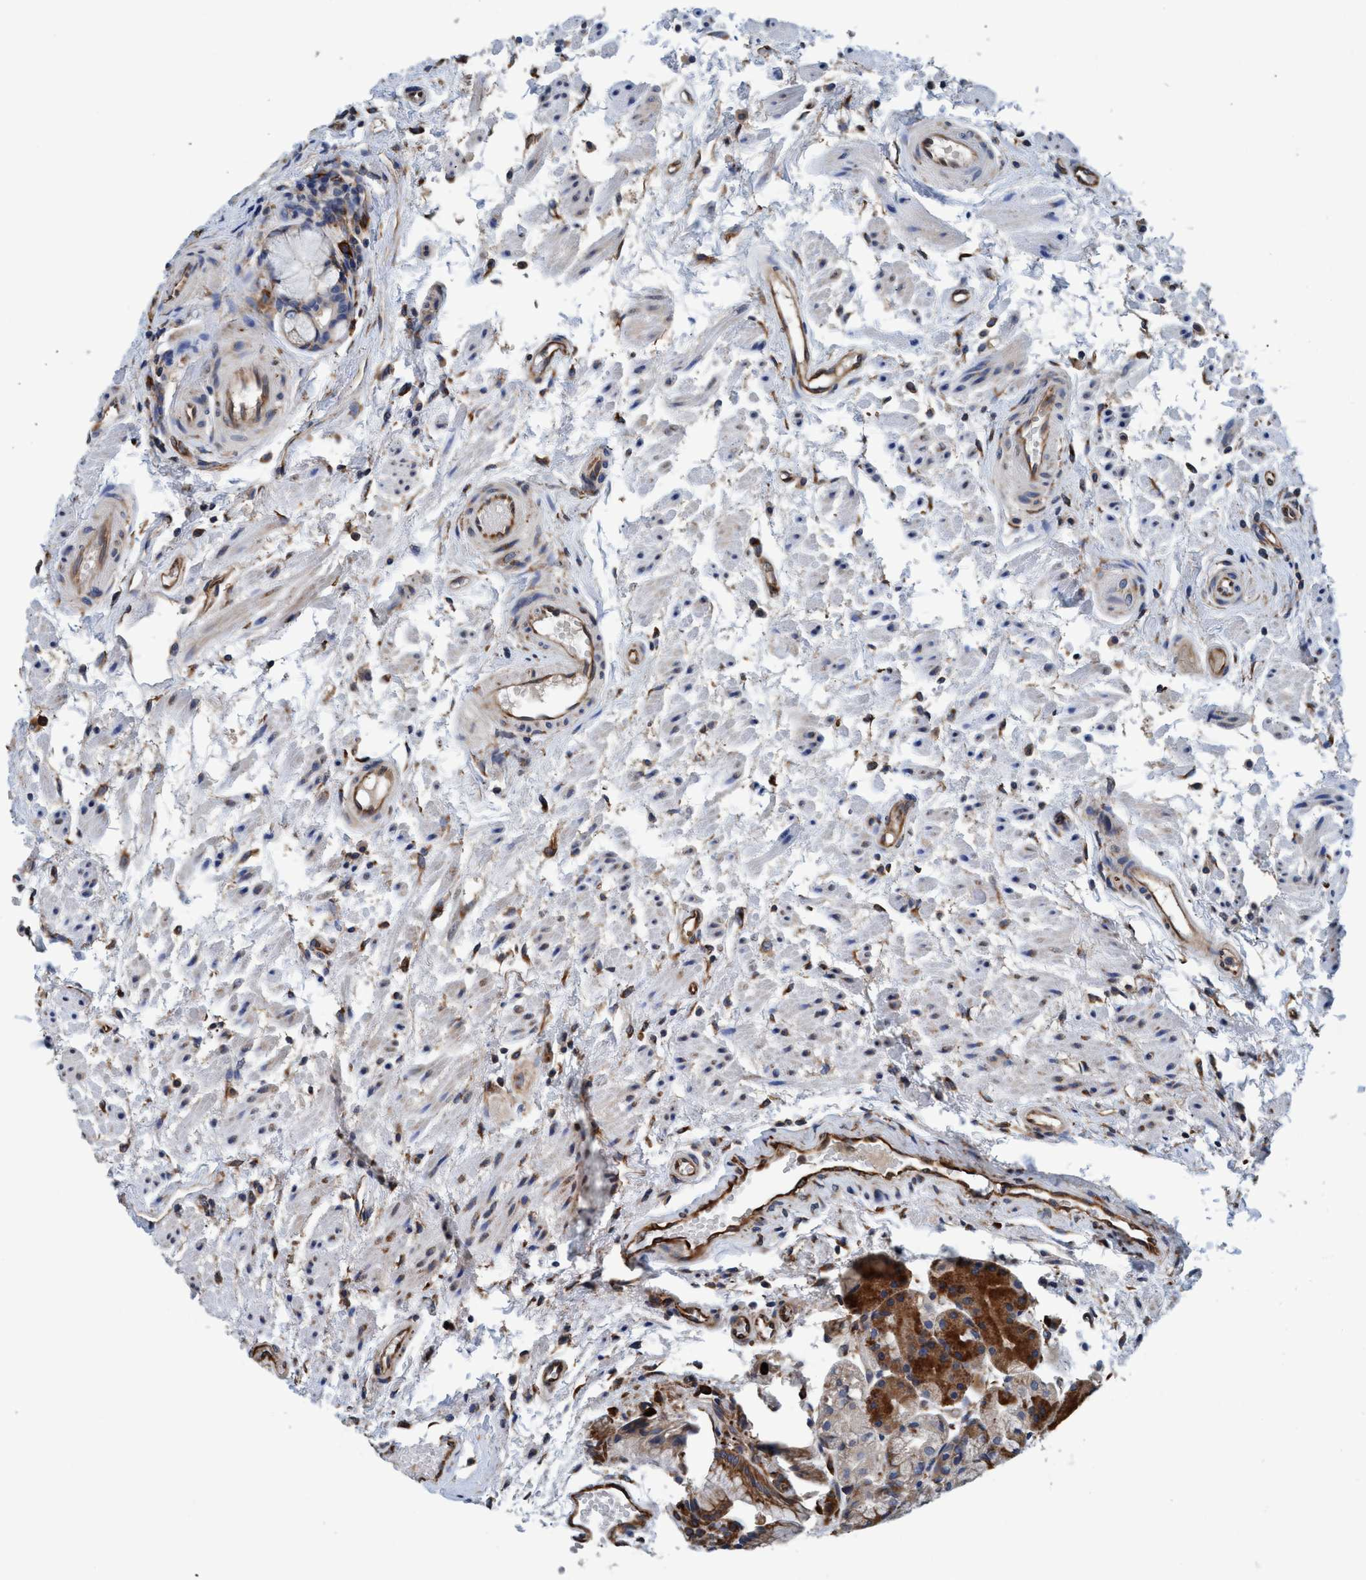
{"staining": {"intensity": "strong", "quantity": "25%-75%", "location": "cytoplasmic/membranous"}, "tissue": "stomach", "cell_type": "Glandular cells", "image_type": "normal", "snomed": [{"axis": "morphology", "description": "Normal tissue, NOS"}, {"axis": "topography", "description": "Stomach, upper"}], "caption": "Strong cytoplasmic/membranous staining for a protein is appreciated in about 25%-75% of glandular cells of benign stomach using immunohistochemistry.", "gene": "ENDOG", "patient": {"sex": "male", "age": 72}}